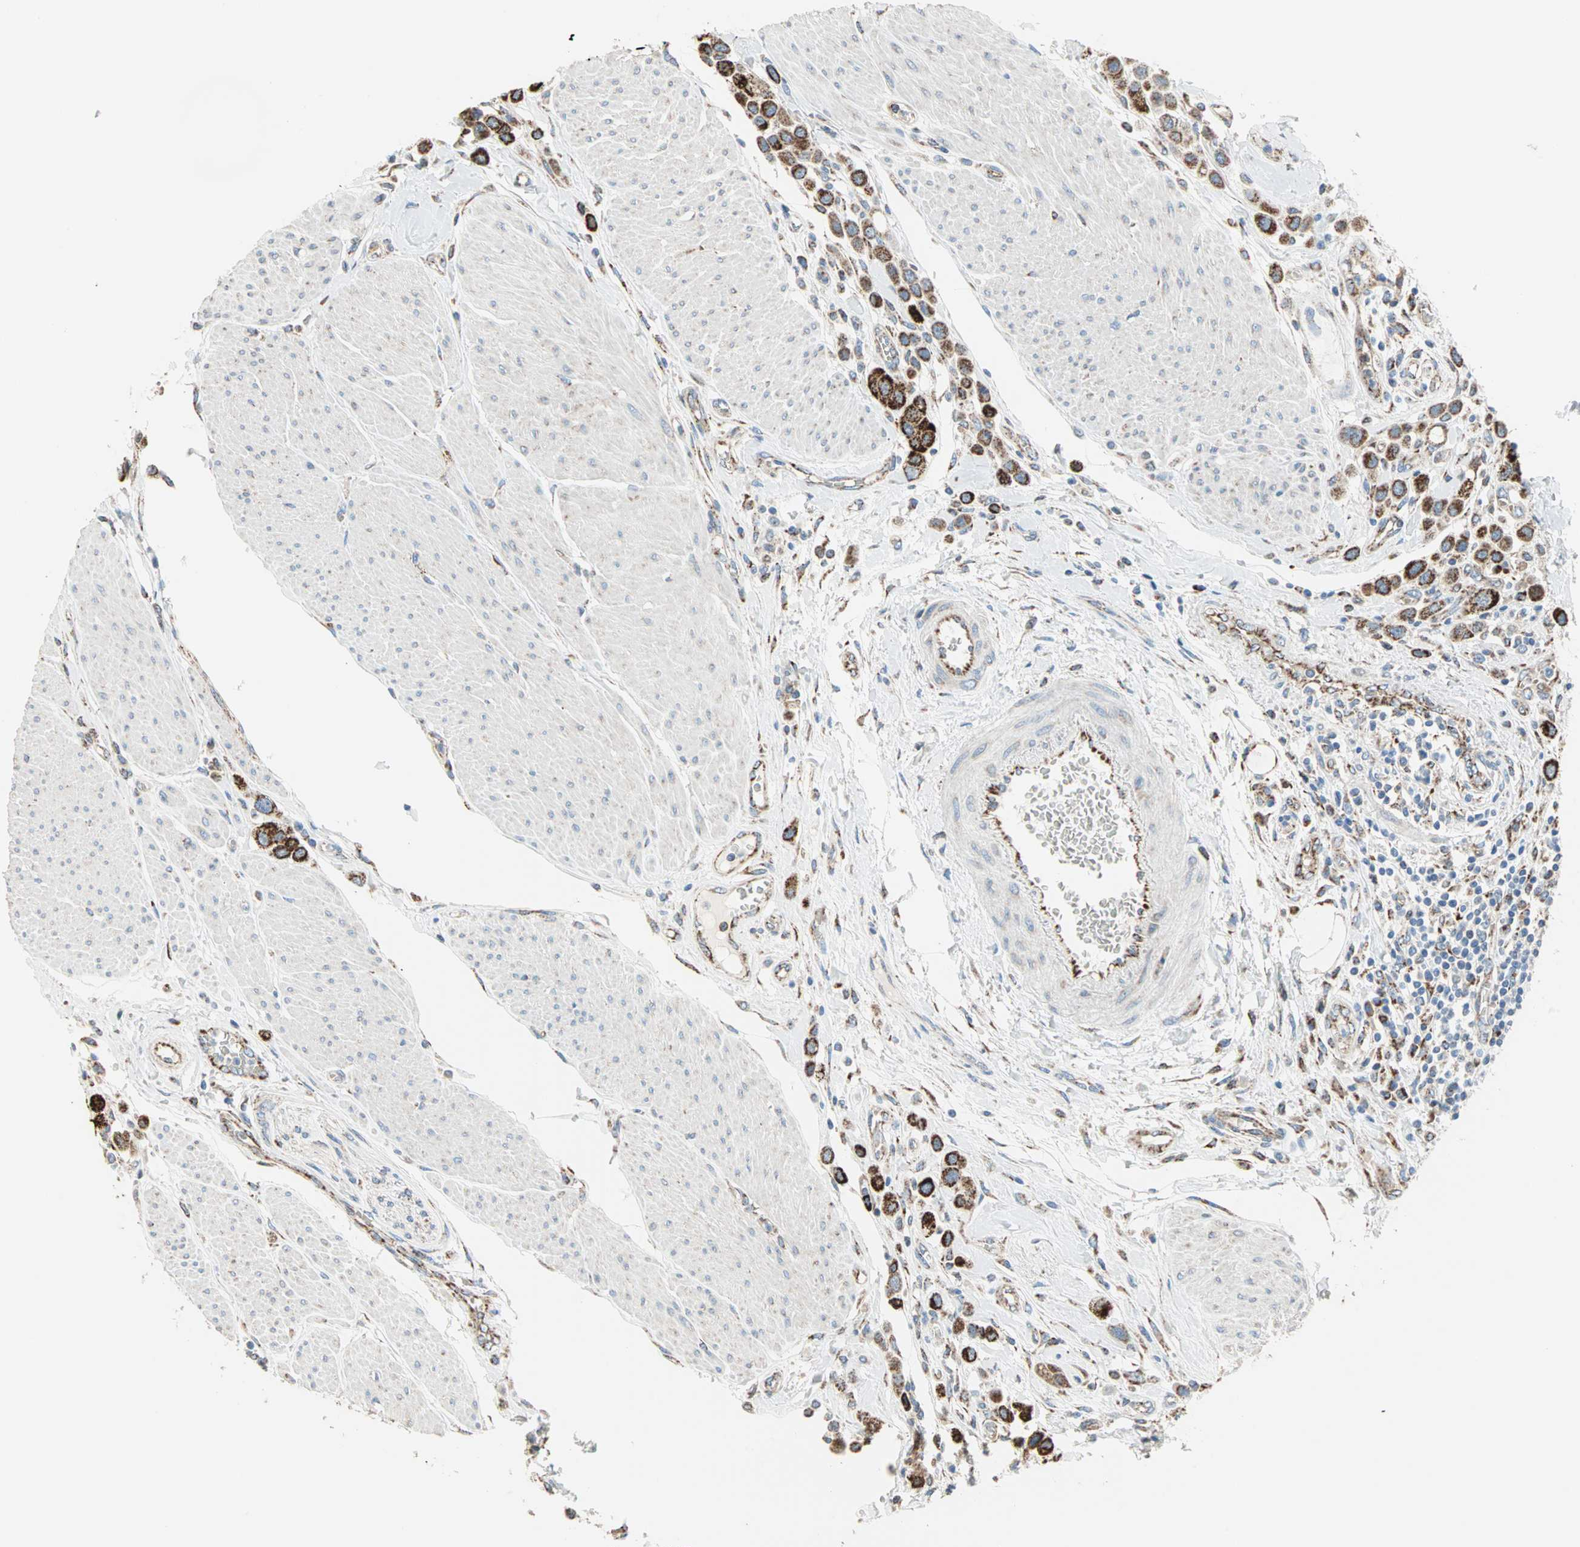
{"staining": {"intensity": "strong", "quantity": ">75%", "location": "cytoplasmic/membranous"}, "tissue": "urothelial cancer", "cell_type": "Tumor cells", "image_type": "cancer", "snomed": [{"axis": "morphology", "description": "Urothelial carcinoma, High grade"}, {"axis": "topography", "description": "Urinary bladder"}], "caption": "Immunohistochemical staining of urothelial cancer exhibits strong cytoplasmic/membranous protein expression in approximately >75% of tumor cells.", "gene": "TST", "patient": {"sex": "male", "age": 50}}